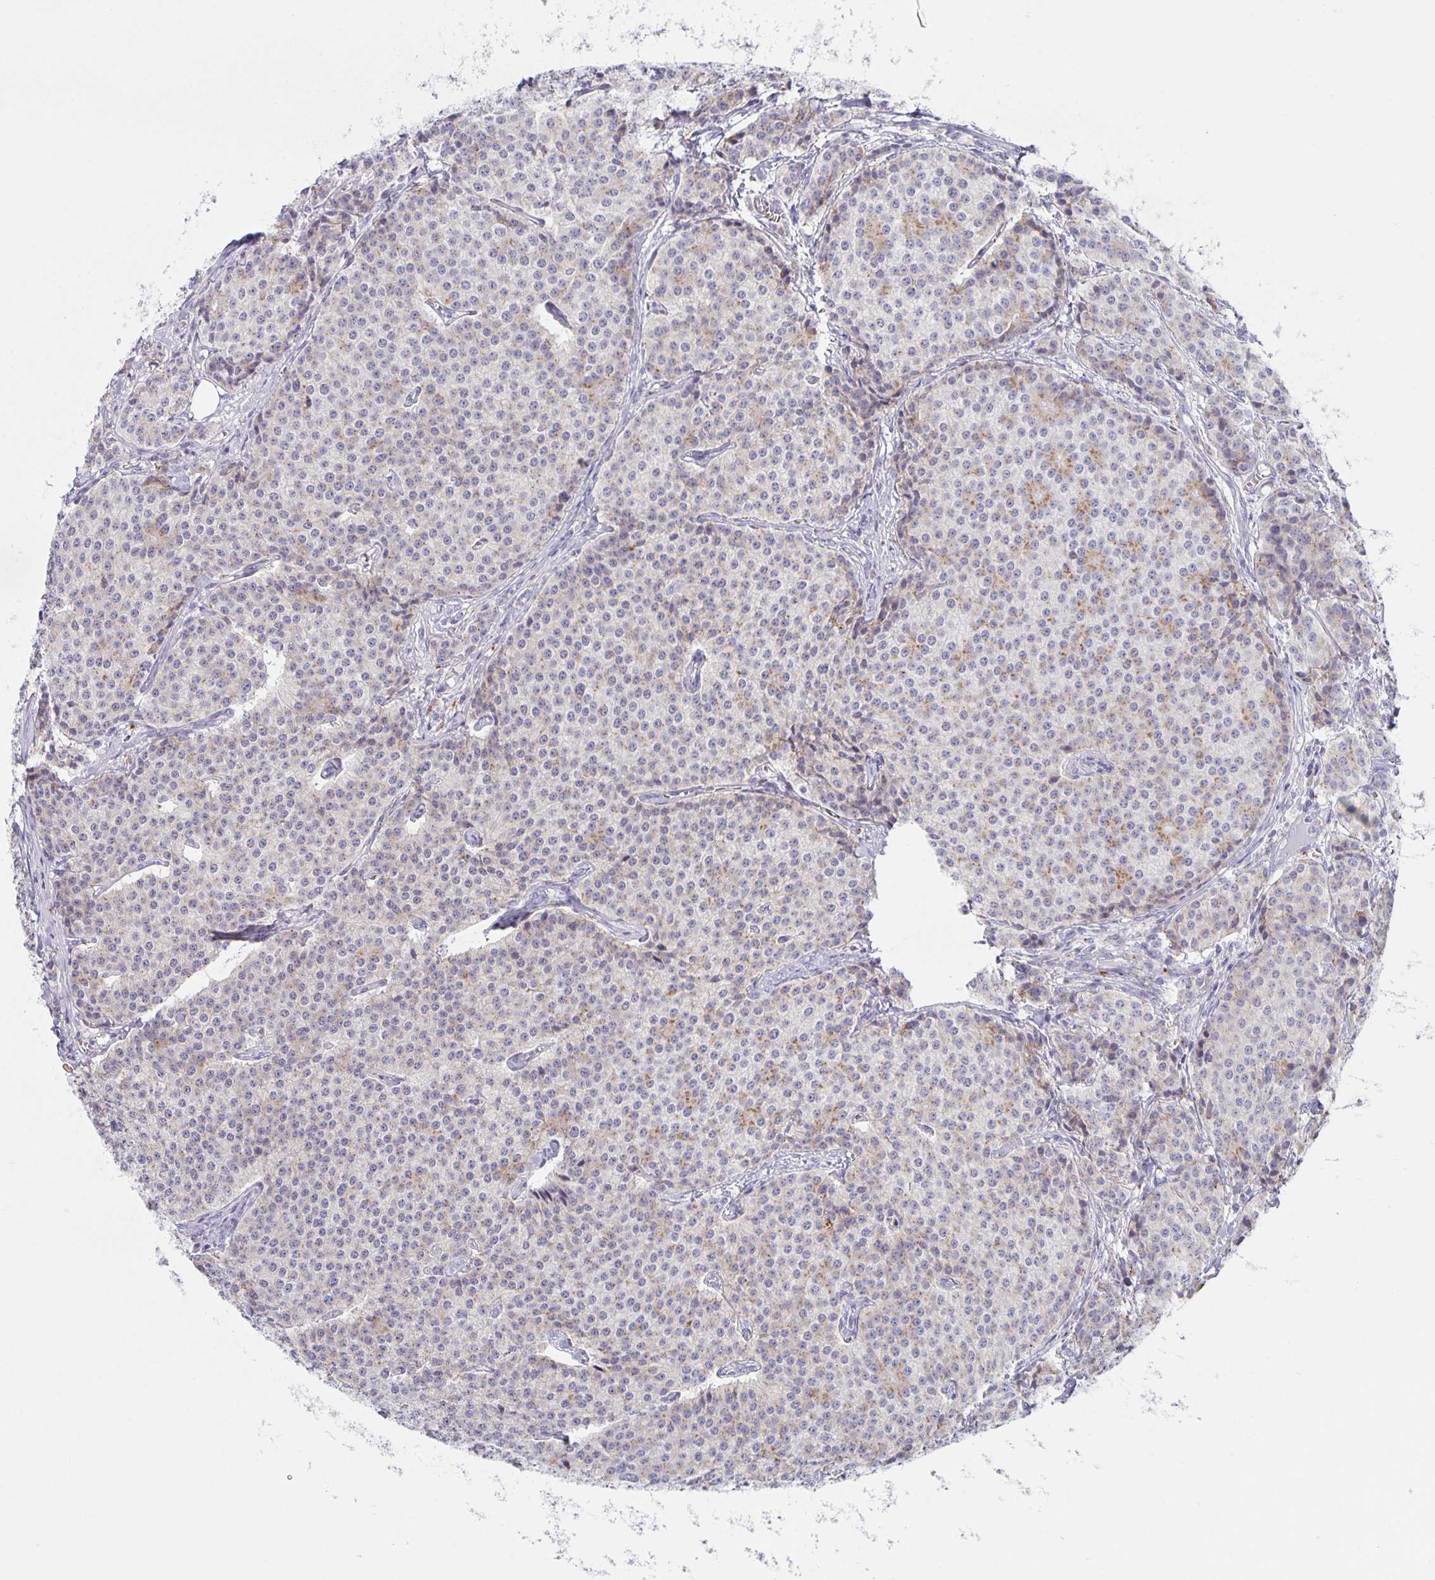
{"staining": {"intensity": "weak", "quantity": "25%-75%", "location": "cytoplasmic/membranous"}, "tissue": "carcinoid", "cell_type": "Tumor cells", "image_type": "cancer", "snomed": [{"axis": "morphology", "description": "Carcinoid, malignant, NOS"}, {"axis": "topography", "description": "Small intestine"}], "caption": "Human carcinoid stained with a protein marker demonstrates weak staining in tumor cells.", "gene": "LIPA", "patient": {"sex": "female", "age": 64}}